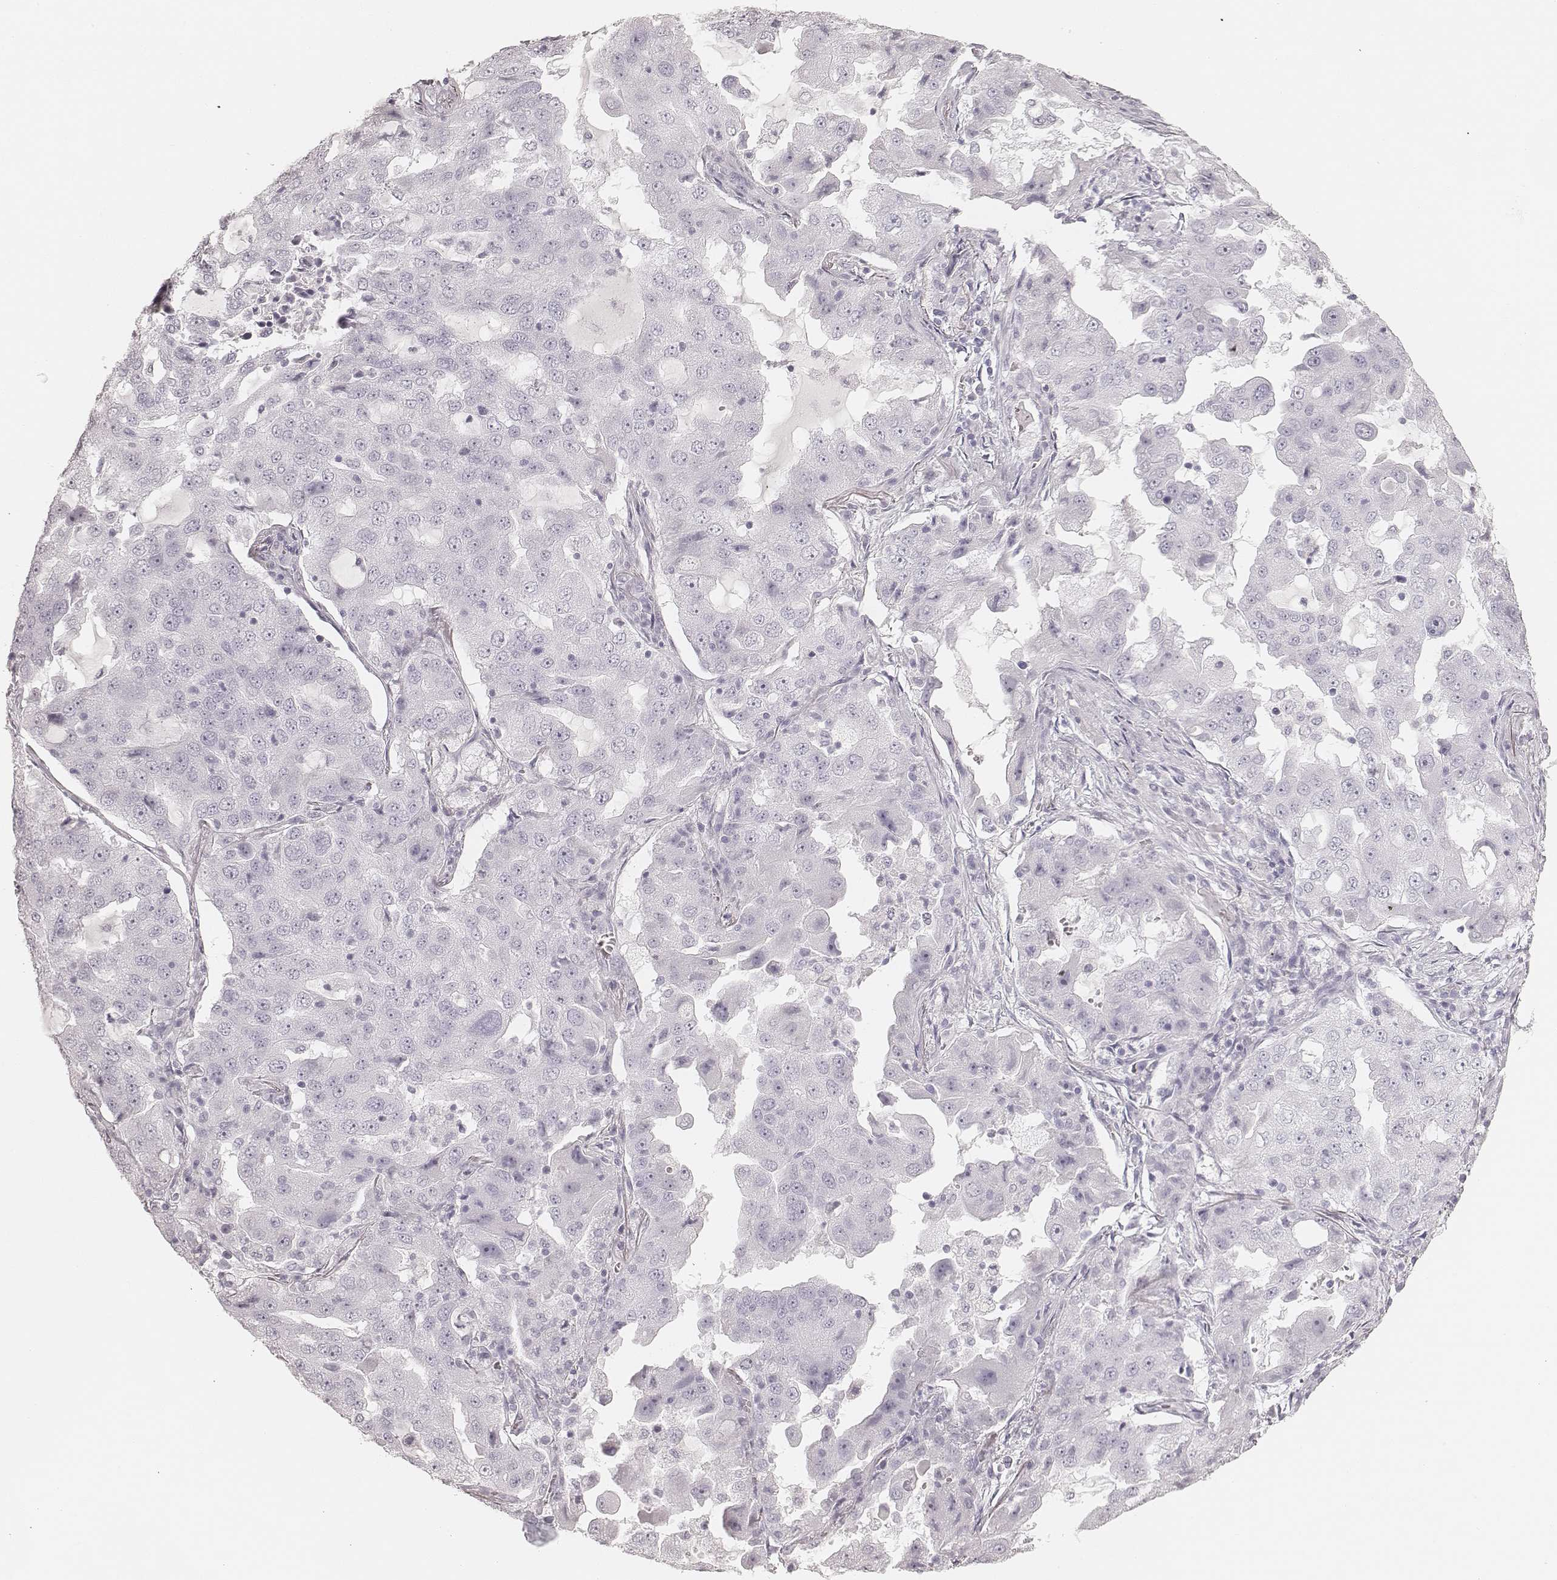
{"staining": {"intensity": "negative", "quantity": "none", "location": "none"}, "tissue": "lung cancer", "cell_type": "Tumor cells", "image_type": "cancer", "snomed": [{"axis": "morphology", "description": "Adenocarcinoma, NOS"}, {"axis": "topography", "description": "Lung"}], "caption": "The immunohistochemistry (IHC) photomicrograph has no significant positivity in tumor cells of lung adenocarcinoma tissue.", "gene": "KRT31", "patient": {"sex": "female", "age": 61}}